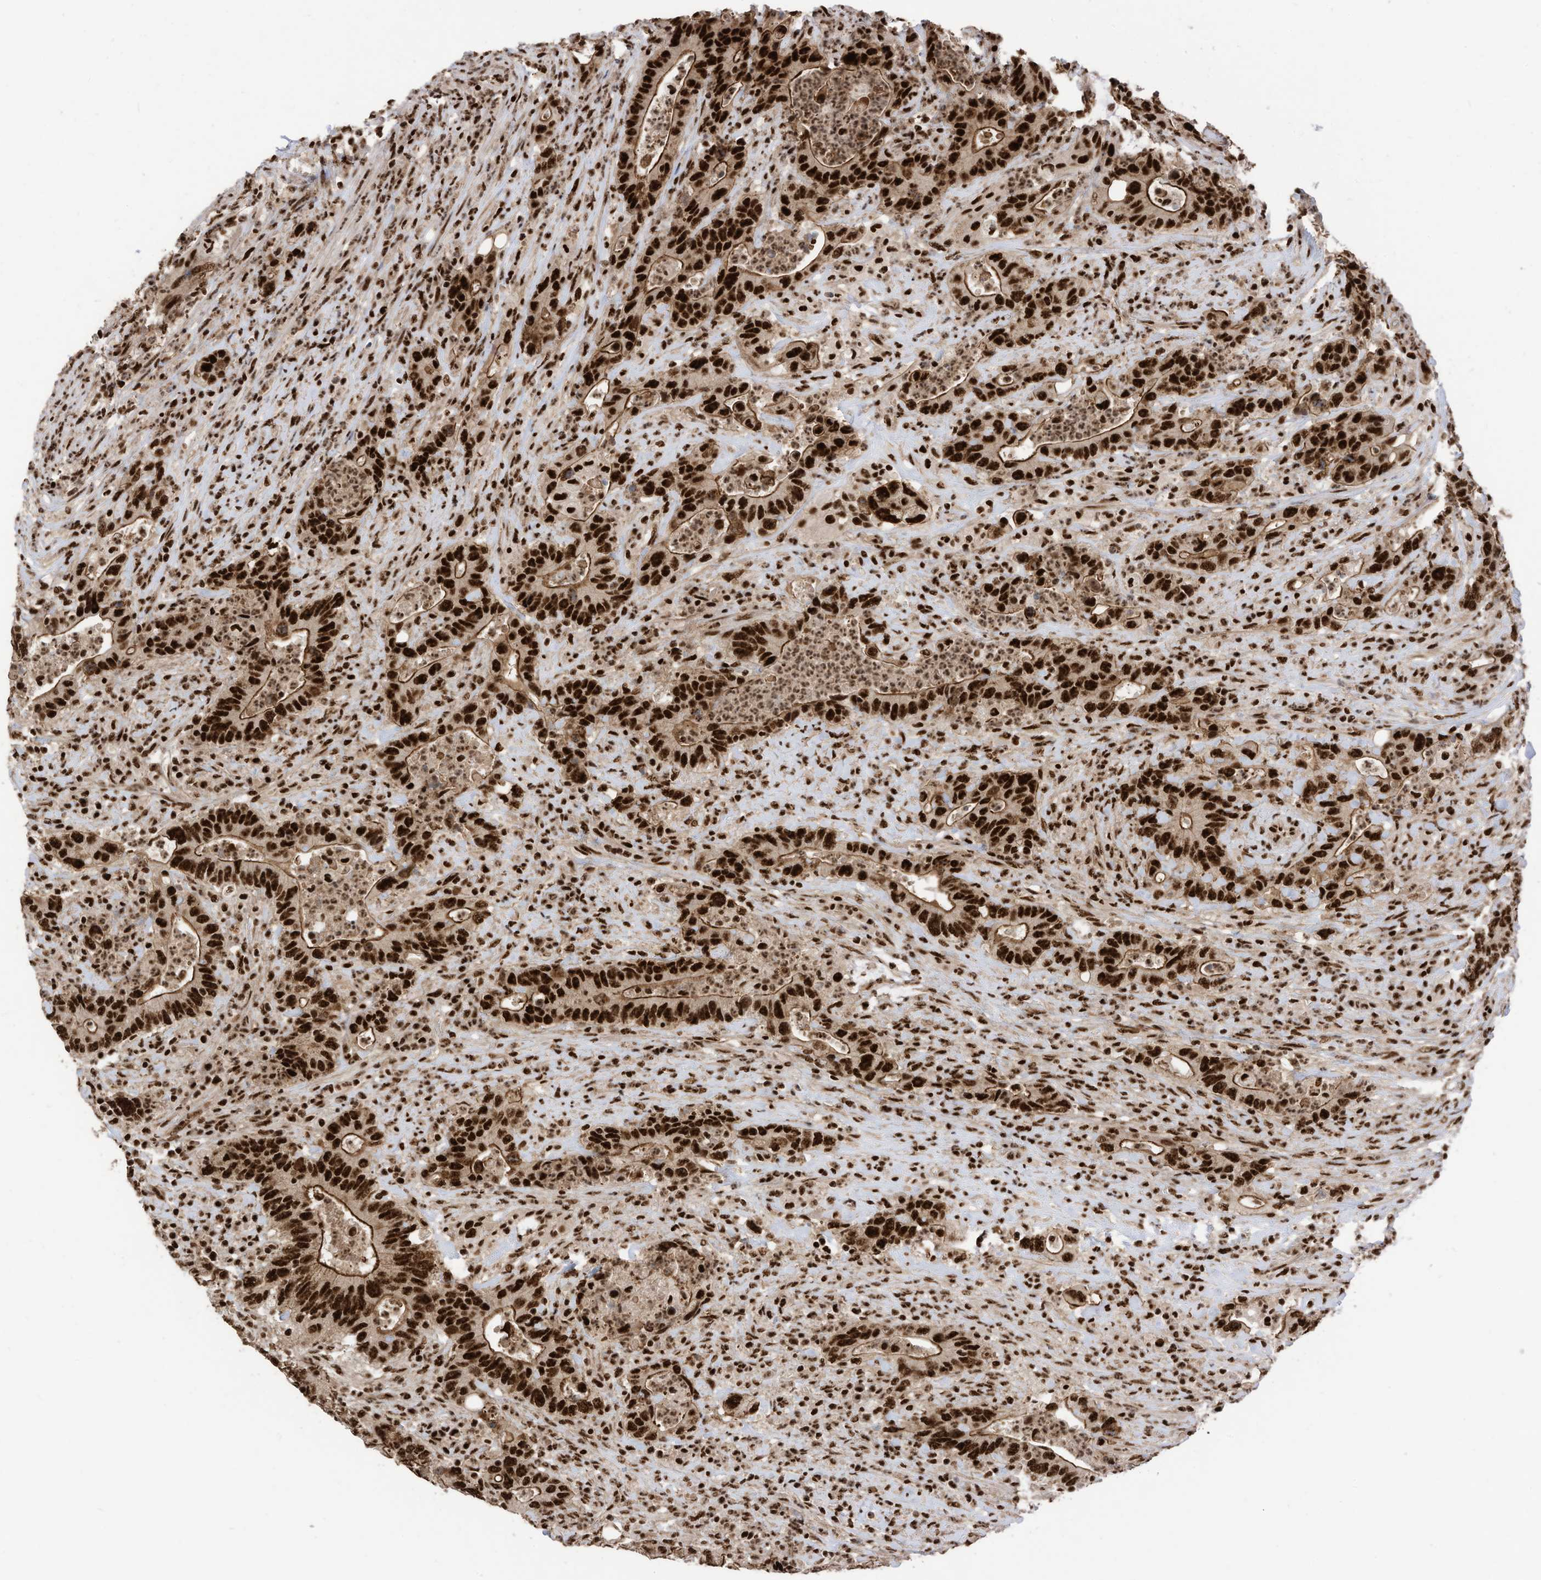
{"staining": {"intensity": "strong", "quantity": ">75%", "location": "nuclear"}, "tissue": "colorectal cancer", "cell_type": "Tumor cells", "image_type": "cancer", "snomed": [{"axis": "morphology", "description": "Adenocarcinoma, NOS"}, {"axis": "topography", "description": "Colon"}], "caption": "A brown stain labels strong nuclear positivity of a protein in adenocarcinoma (colorectal) tumor cells. (DAB (3,3'-diaminobenzidine) = brown stain, brightfield microscopy at high magnification).", "gene": "SF3A3", "patient": {"sex": "female", "age": 75}}